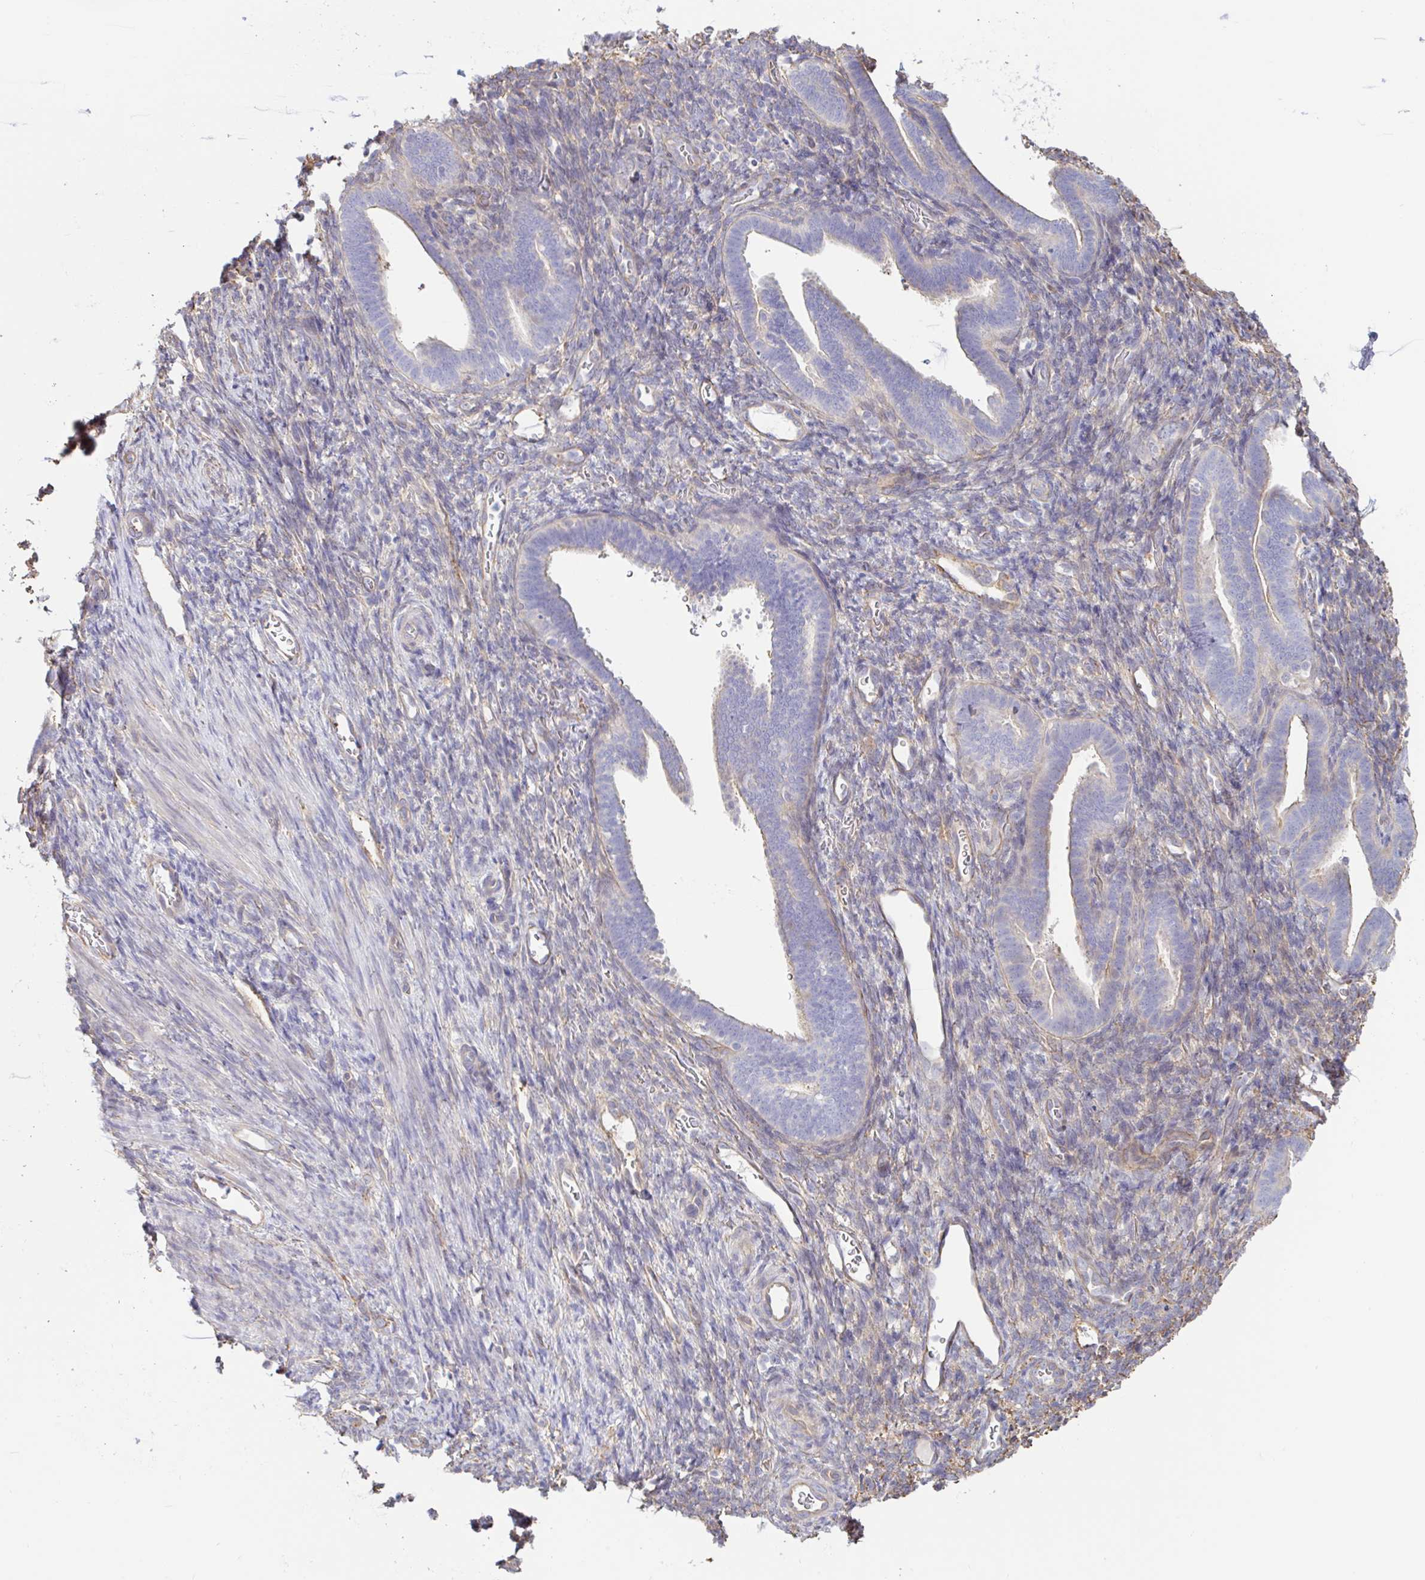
{"staining": {"intensity": "negative", "quantity": "none", "location": "none"}, "tissue": "endometrium", "cell_type": "Cells in endometrial stroma", "image_type": "normal", "snomed": [{"axis": "morphology", "description": "Normal tissue, NOS"}, {"axis": "topography", "description": "Endometrium"}], "caption": "High magnification brightfield microscopy of unremarkable endometrium stained with DAB (3,3'-diaminobenzidine) (brown) and counterstained with hematoxylin (blue): cells in endometrial stroma show no significant positivity. (DAB (3,3'-diaminobenzidine) immunohistochemistry (IHC) with hematoxylin counter stain).", "gene": "PLCD4", "patient": {"sex": "female", "age": 34}}